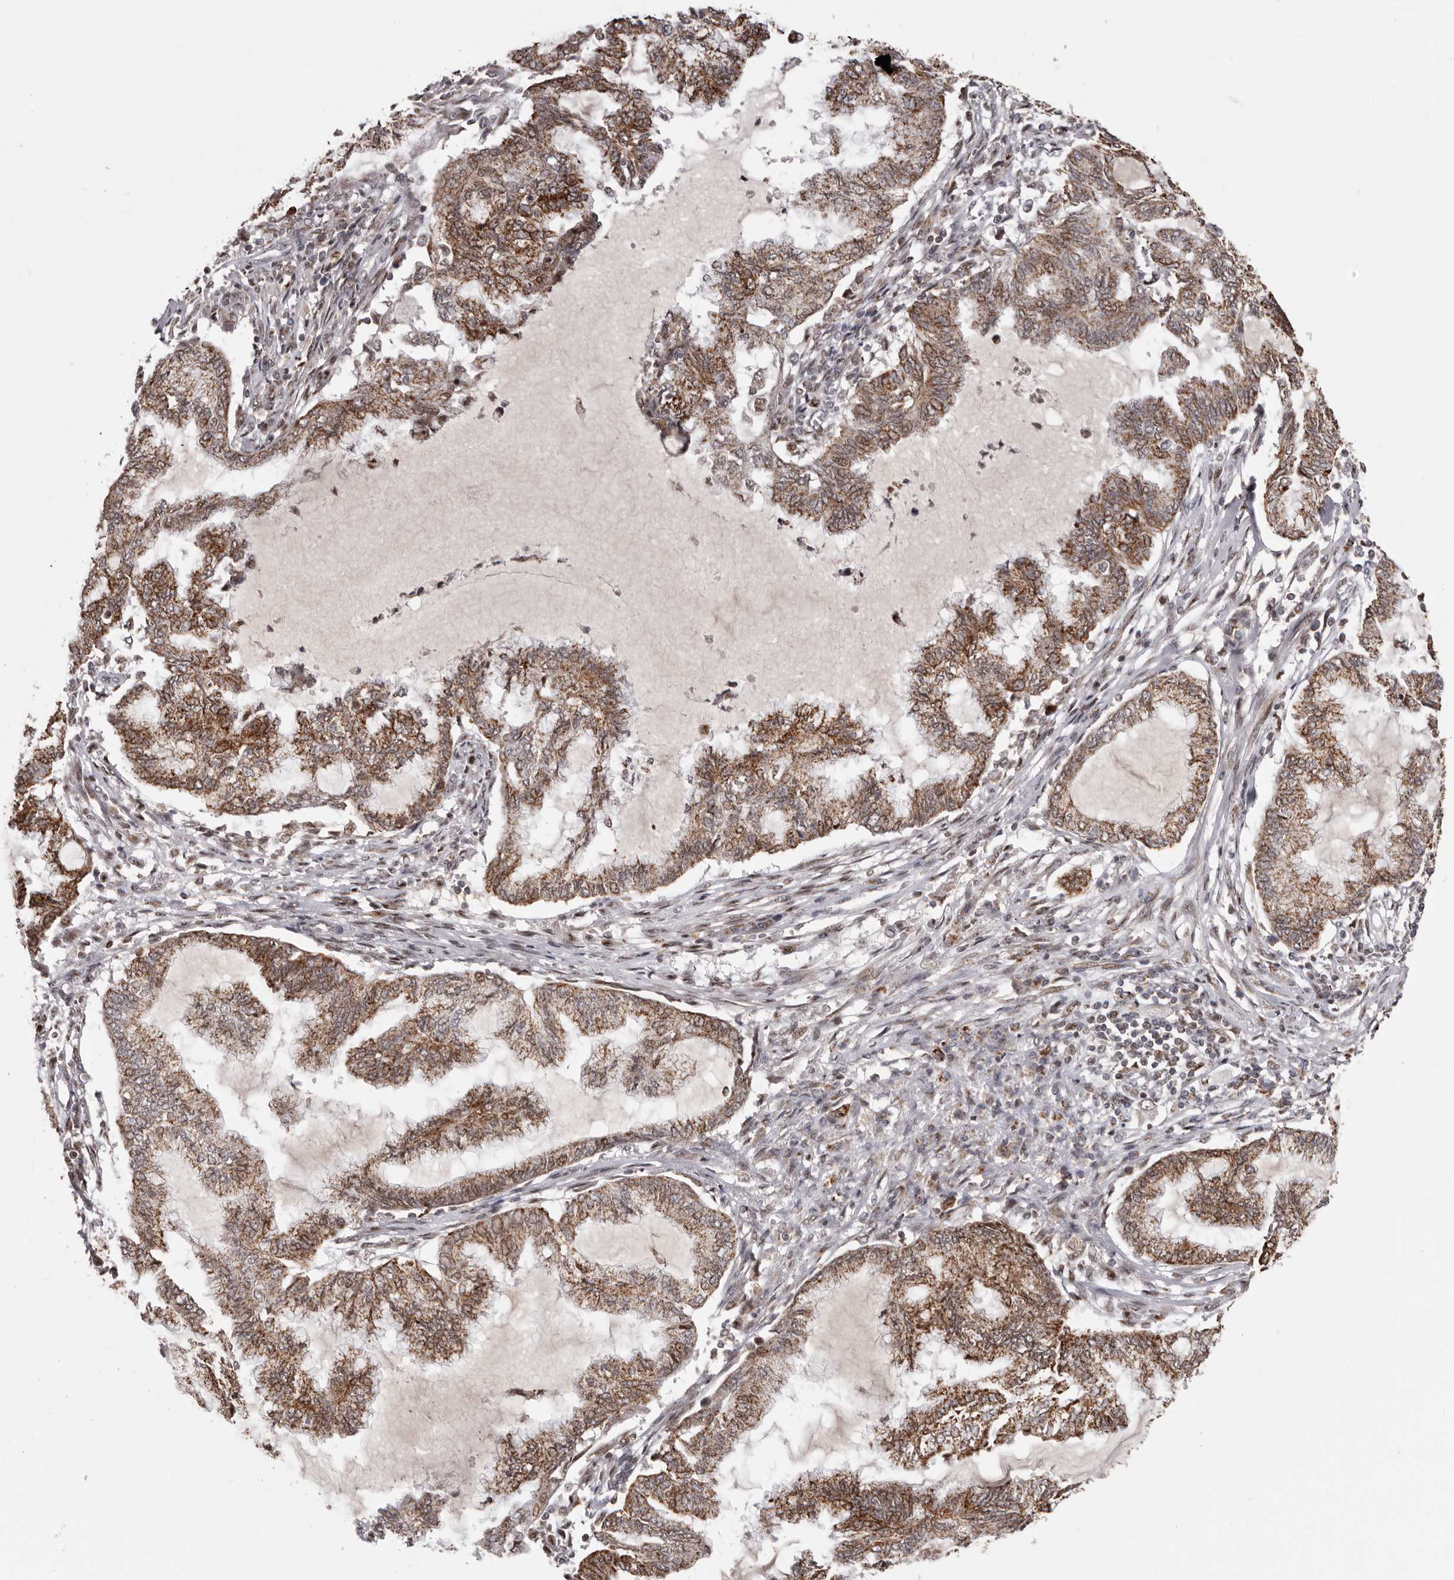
{"staining": {"intensity": "moderate", "quantity": ">75%", "location": "cytoplasmic/membranous"}, "tissue": "endometrial cancer", "cell_type": "Tumor cells", "image_type": "cancer", "snomed": [{"axis": "morphology", "description": "Adenocarcinoma, NOS"}, {"axis": "topography", "description": "Endometrium"}], "caption": "Immunohistochemical staining of human endometrial adenocarcinoma exhibits moderate cytoplasmic/membranous protein positivity in about >75% of tumor cells. Nuclei are stained in blue.", "gene": "C17orf99", "patient": {"sex": "female", "age": 86}}